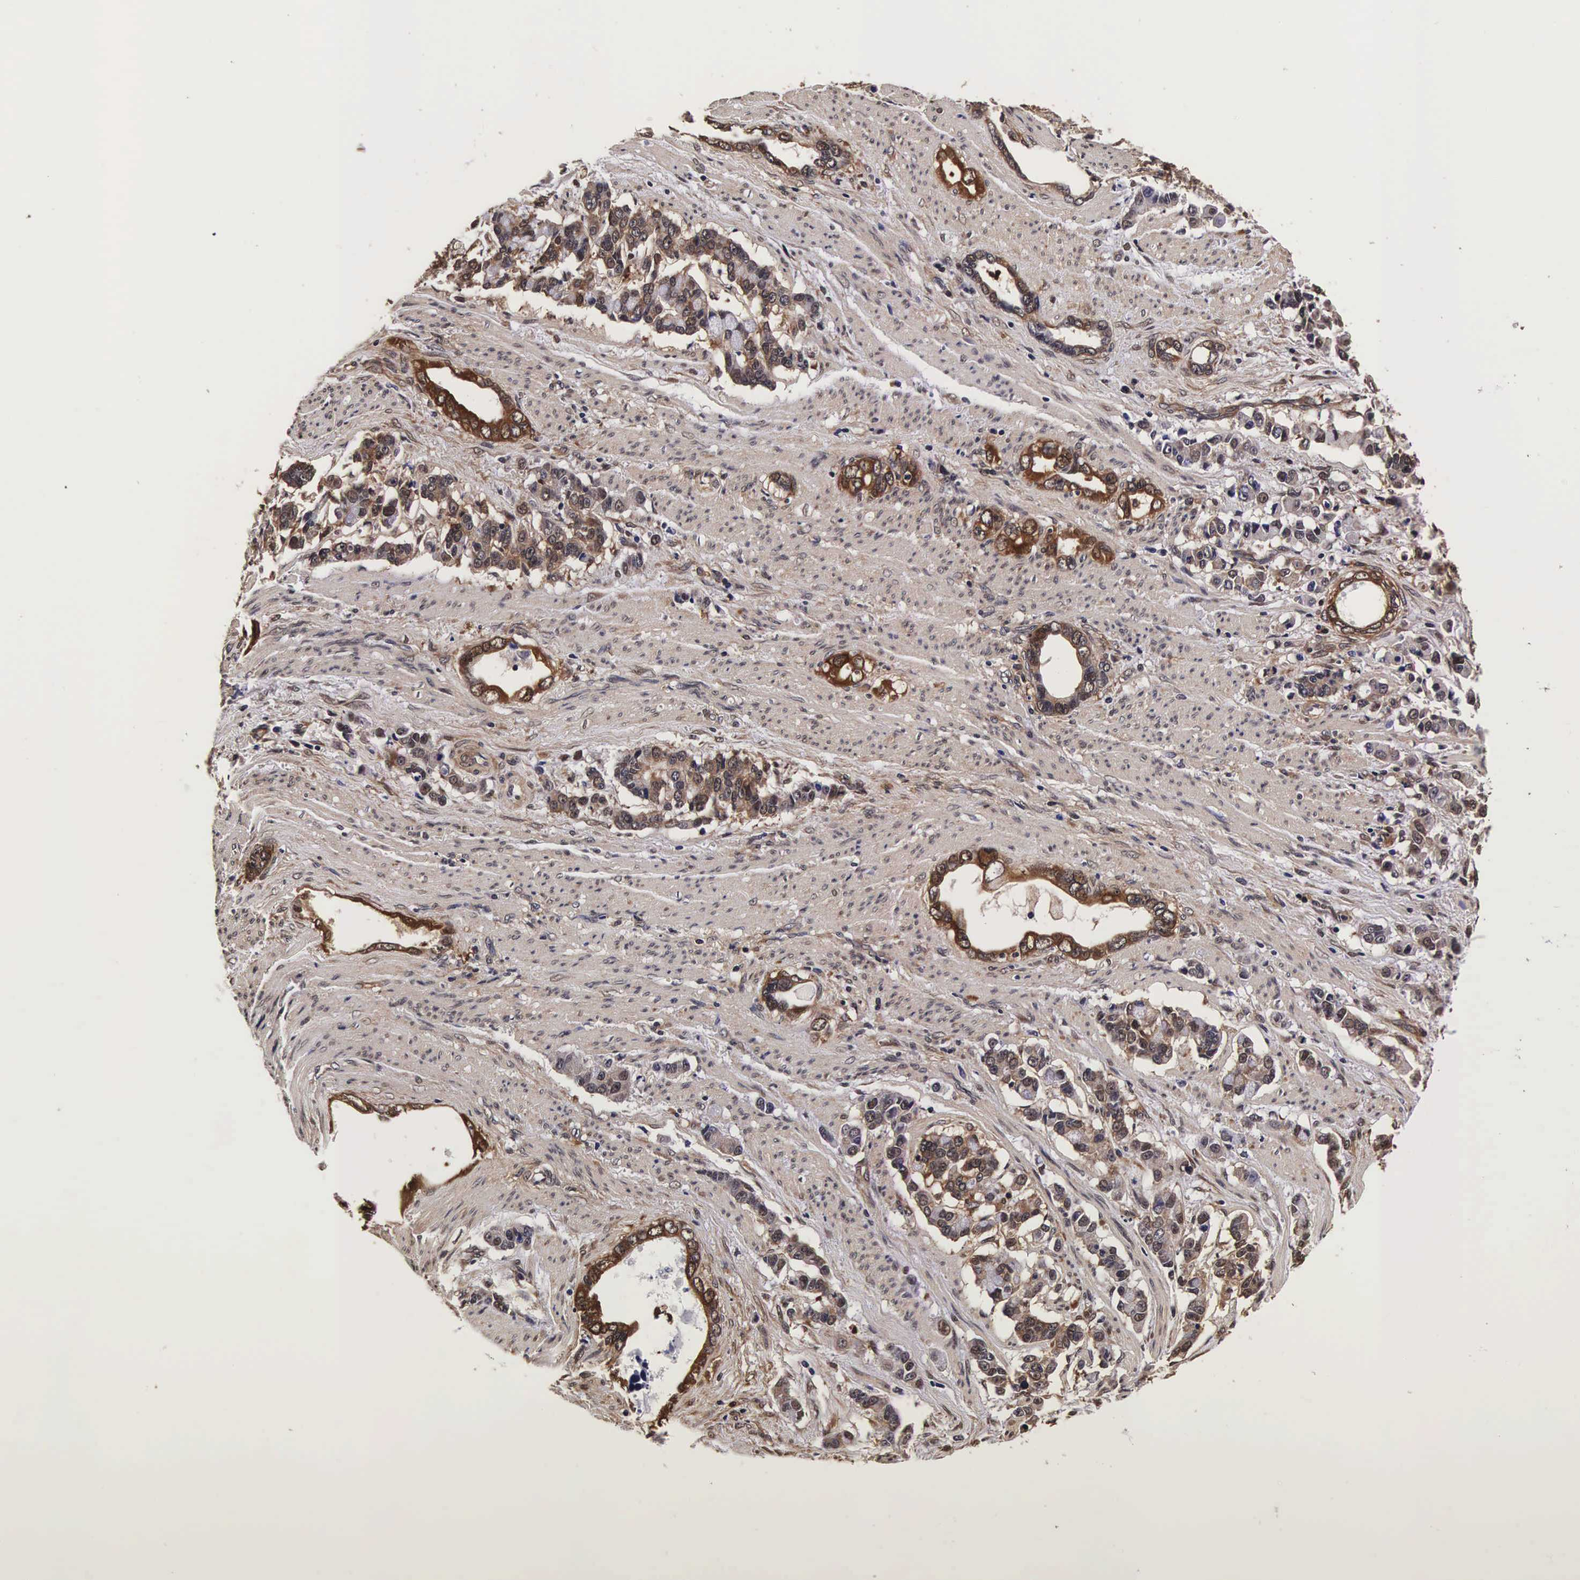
{"staining": {"intensity": "strong", "quantity": ">75%", "location": "cytoplasmic/membranous,nuclear"}, "tissue": "stomach cancer", "cell_type": "Tumor cells", "image_type": "cancer", "snomed": [{"axis": "morphology", "description": "Adenocarcinoma, NOS"}, {"axis": "topography", "description": "Stomach"}], "caption": "This is an image of IHC staining of adenocarcinoma (stomach), which shows strong staining in the cytoplasmic/membranous and nuclear of tumor cells.", "gene": "TECPR2", "patient": {"sex": "male", "age": 78}}